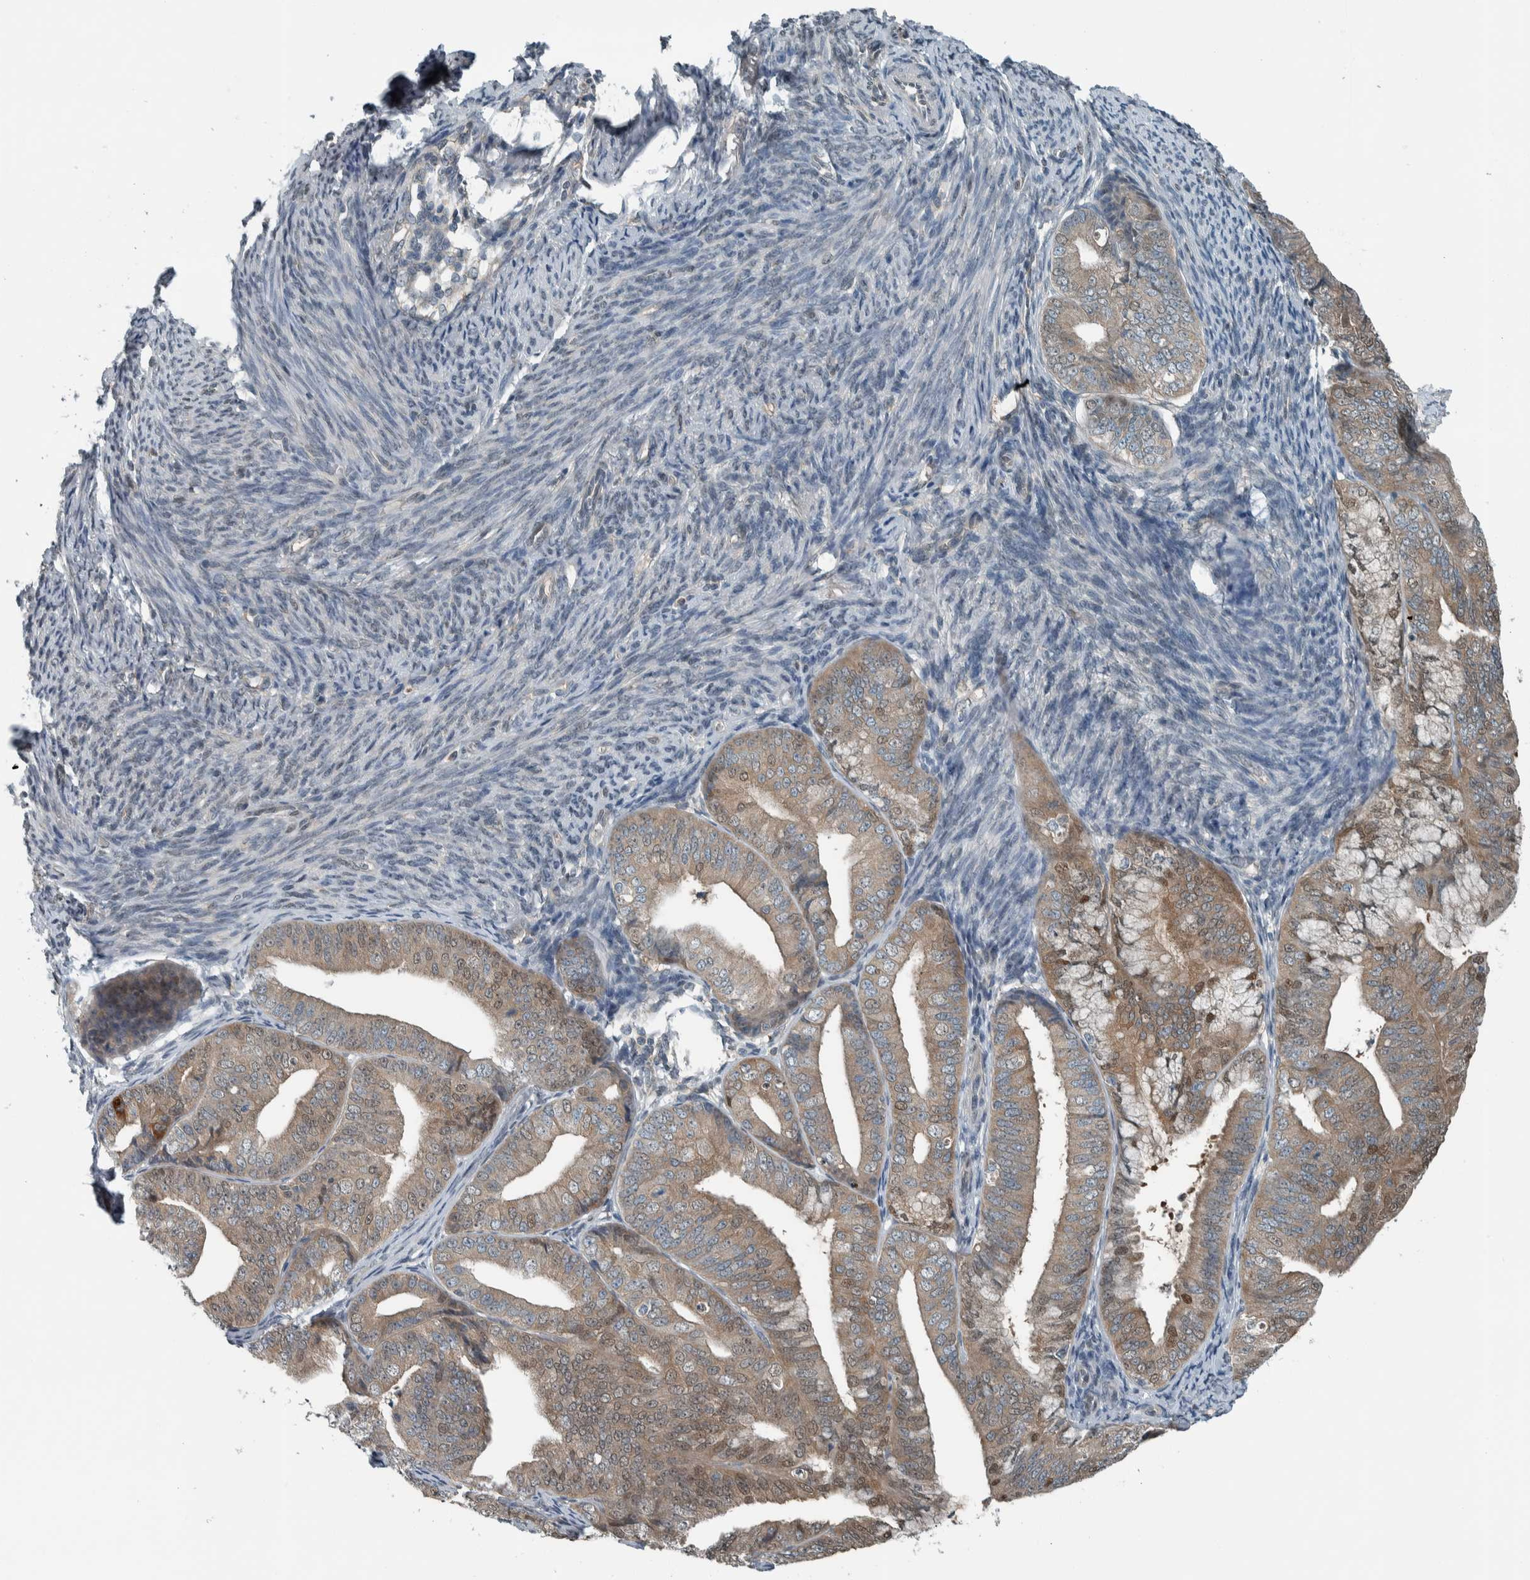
{"staining": {"intensity": "moderate", "quantity": ">75%", "location": "cytoplasmic/membranous,nuclear"}, "tissue": "endometrial cancer", "cell_type": "Tumor cells", "image_type": "cancer", "snomed": [{"axis": "morphology", "description": "Adenocarcinoma, NOS"}, {"axis": "topography", "description": "Endometrium"}], "caption": "The histopathology image reveals a brown stain indicating the presence of a protein in the cytoplasmic/membranous and nuclear of tumor cells in endometrial cancer (adenocarcinoma). (IHC, brightfield microscopy, high magnification).", "gene": "ALAD", "patient": {"sex": "female", "age": 63}}